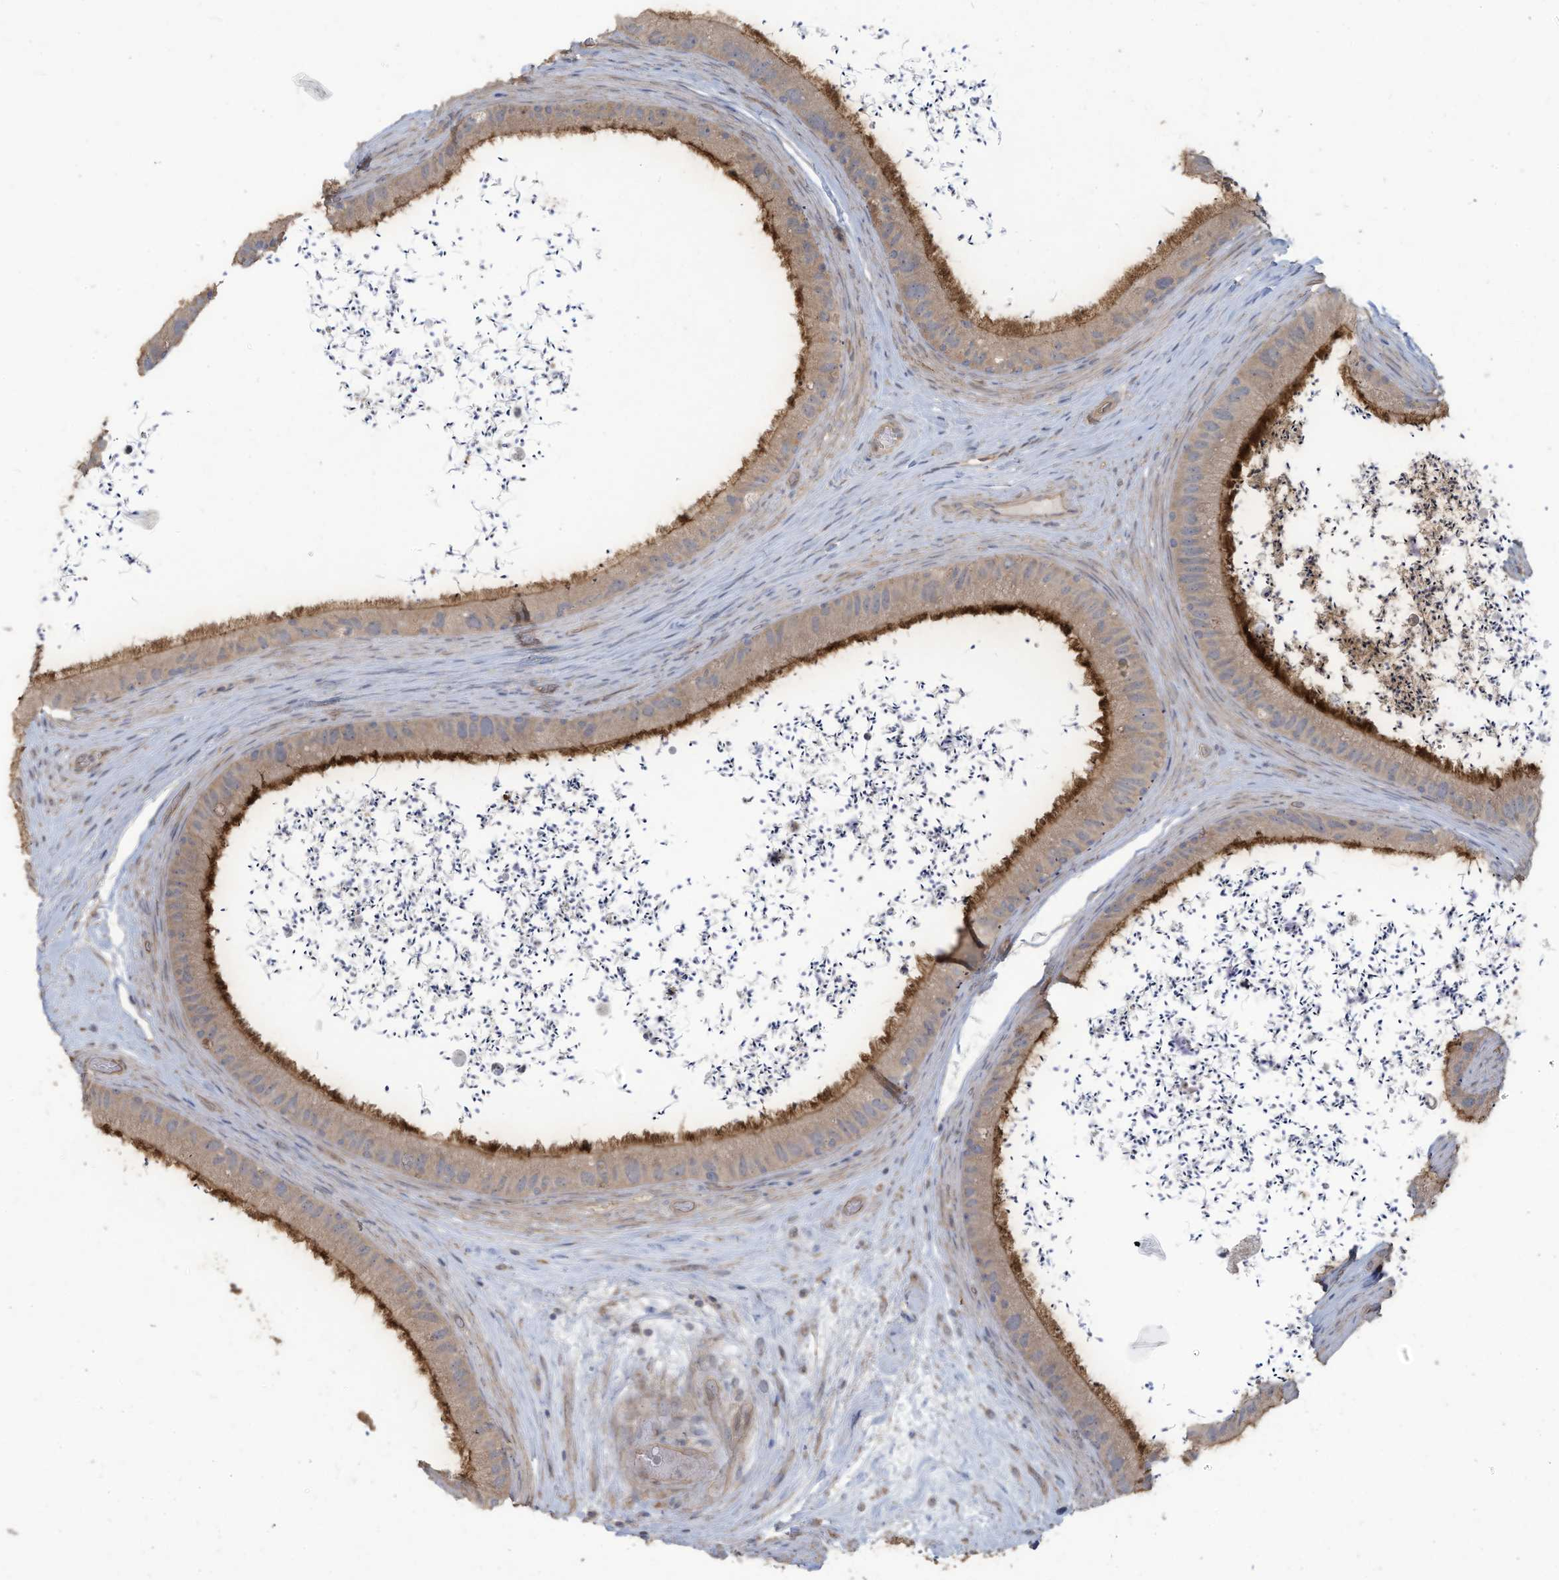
{"staining": {"intensity": "moderate", "quantity": ">75%", "location": "cytoplasmic/membranous"}, "tissue": "epididymis", "cell_type": "Glandular cells", "image_type": "normal", "snomed": [{"axis": "morphology", "description": "Normal tissue, NOS"}, {"axis": "topography", "description": "Epididymis, spermatic cord, NOS"}], "caption": "High-power microscopy captured an immunohistochemistry micrograph of normal epididymis, revealing moderate cytoplasmic/membranous positivity in about >75% of glandular cells.", "gene": "MAGIX", "patient": {"sex": "male", "age": 50}}